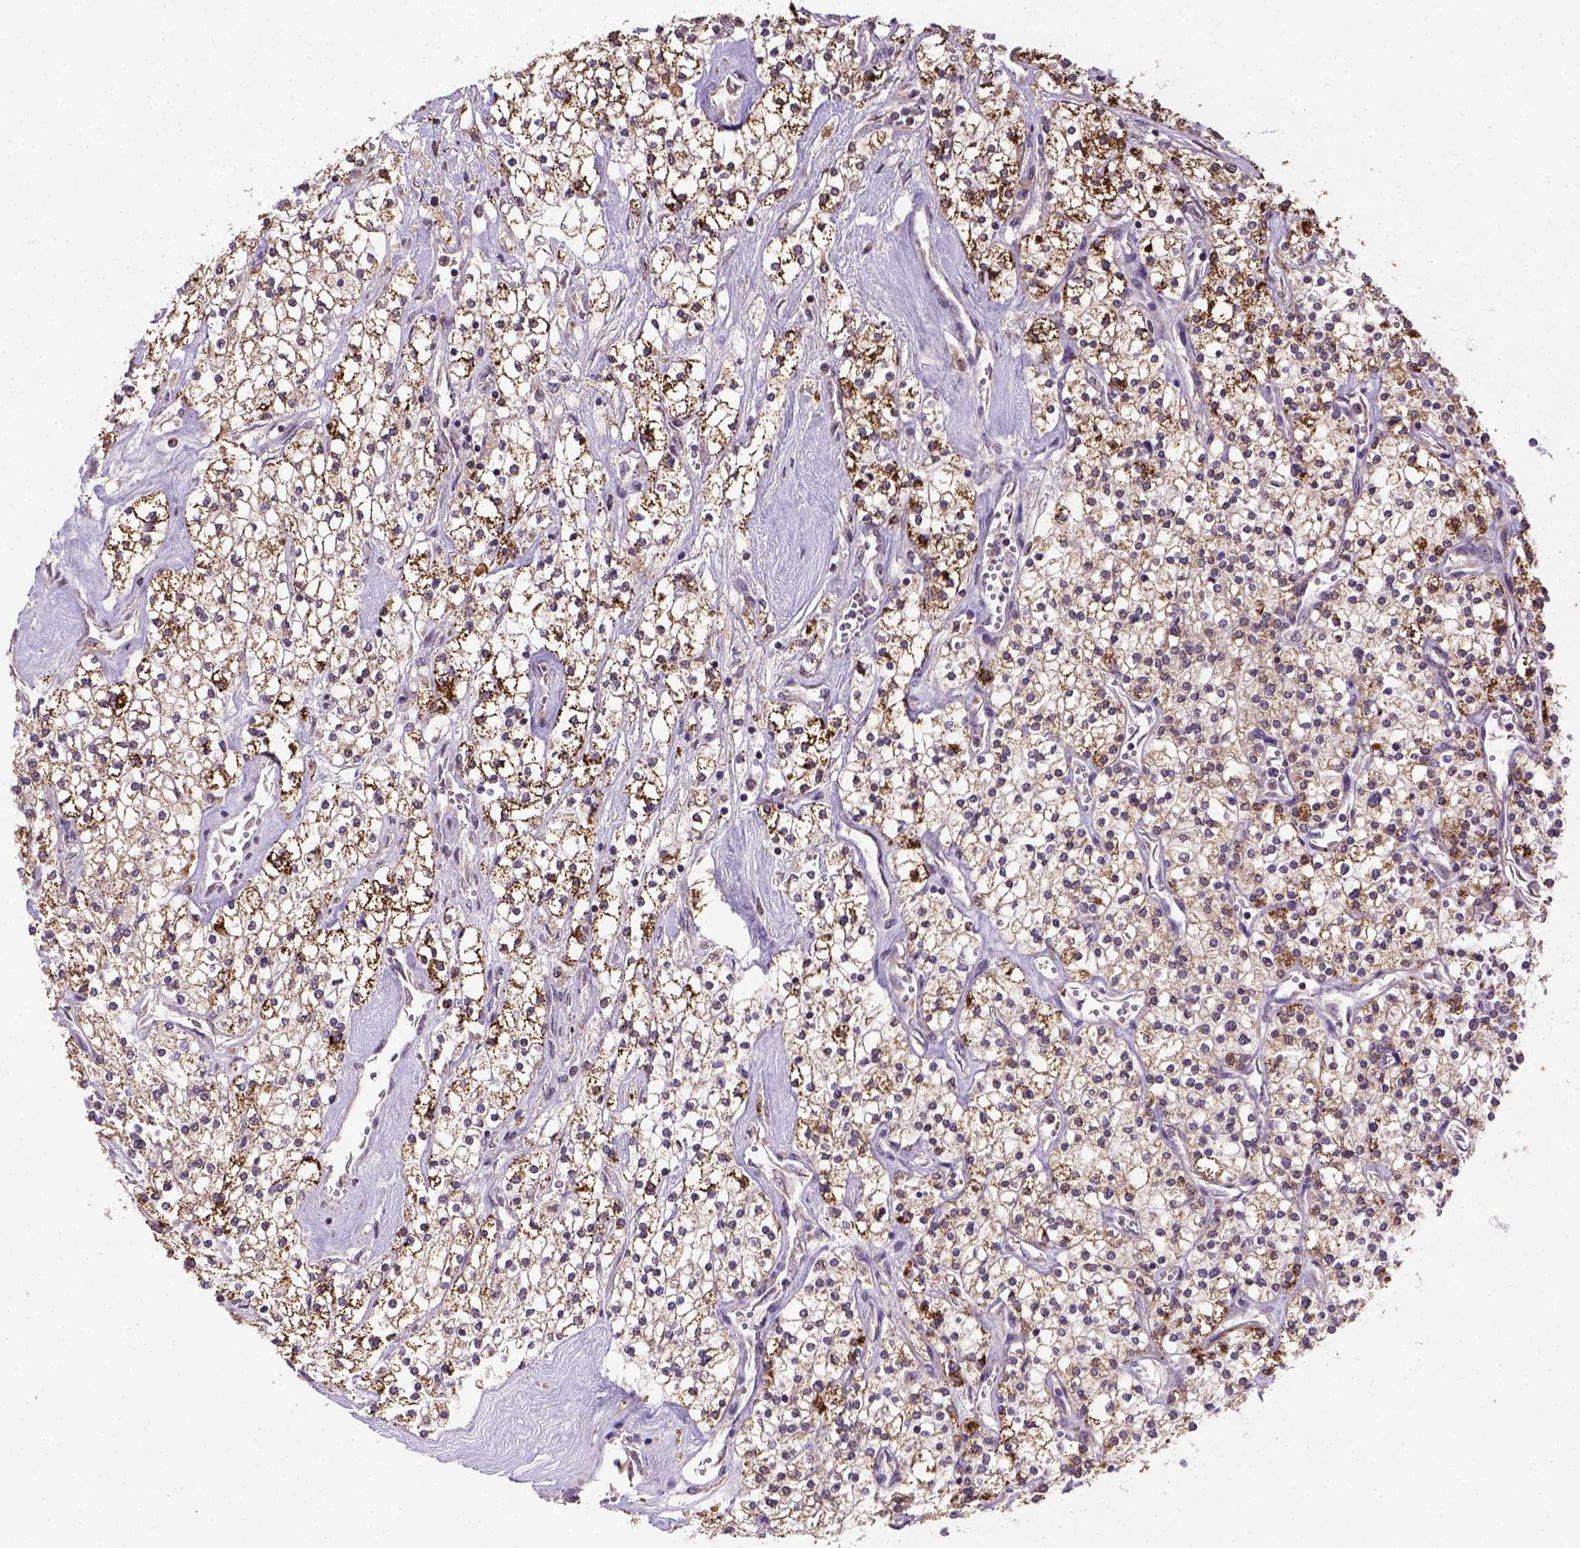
{"staining": {"intensity": "strong", "quantity": ">75%", "location": "cytoplasmic/membranous"}, "tissue": "renal cancer", "cell_type": "Tumor cells", "image_type": "cancer", "snomed": [{"axis": "morphology", "description": "Adenocarcinoma, NOS"}, {"axis": "topography", "description": "Kidney"}], "caption": "High-power microscopy captured an IHC histopathology image of adenocarcinoma (renal), revealing strong cytoplasmic/membranous positivity in about >75% of tumor cells. The staining was performed using DAB (3,3'-diaminobenzidine), with brown indicating positive protein expression. Nuclei are stained blue with hematoxylin.", "gene": "NUDT10", "patient": {"sex": "male", "age": 80}}